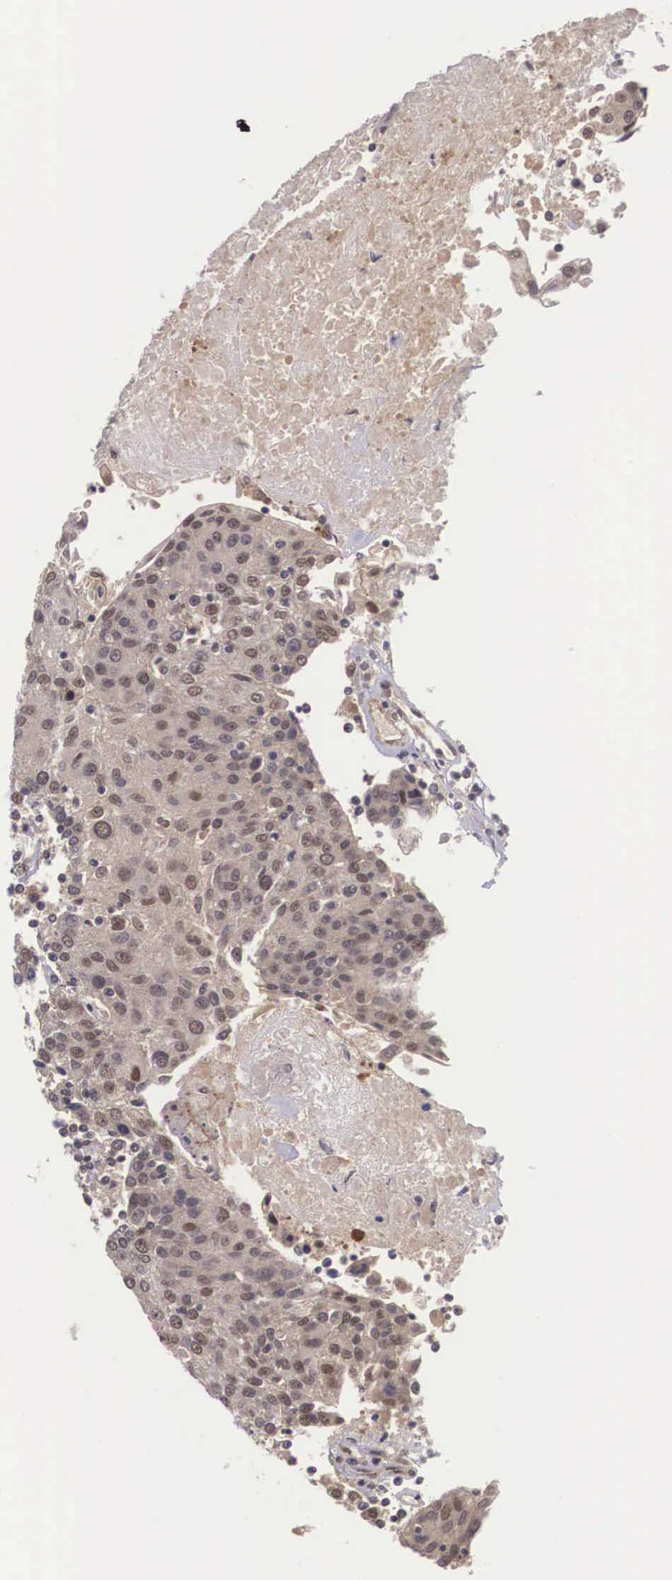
{"staining": {"intensity": "moderate", "quantity": ">75%", "location": "cytoplasmic/membranous"}, "tissue": "urothelial cancer", "cell_type": "Tumor cells", "image_type": "cancer", "snomed": [{"axis": "morphology", "description": "Urothelial carcinoma, High grade"}, {"axis": "topography", "description": "Urinary bladder"}], "caption": "High-grade urothelial carcinoma stained with a protein marker shows moderate staining in tumor cells.", "gene": "VASH1", "patient": {"sex": "female", "age": 85}}